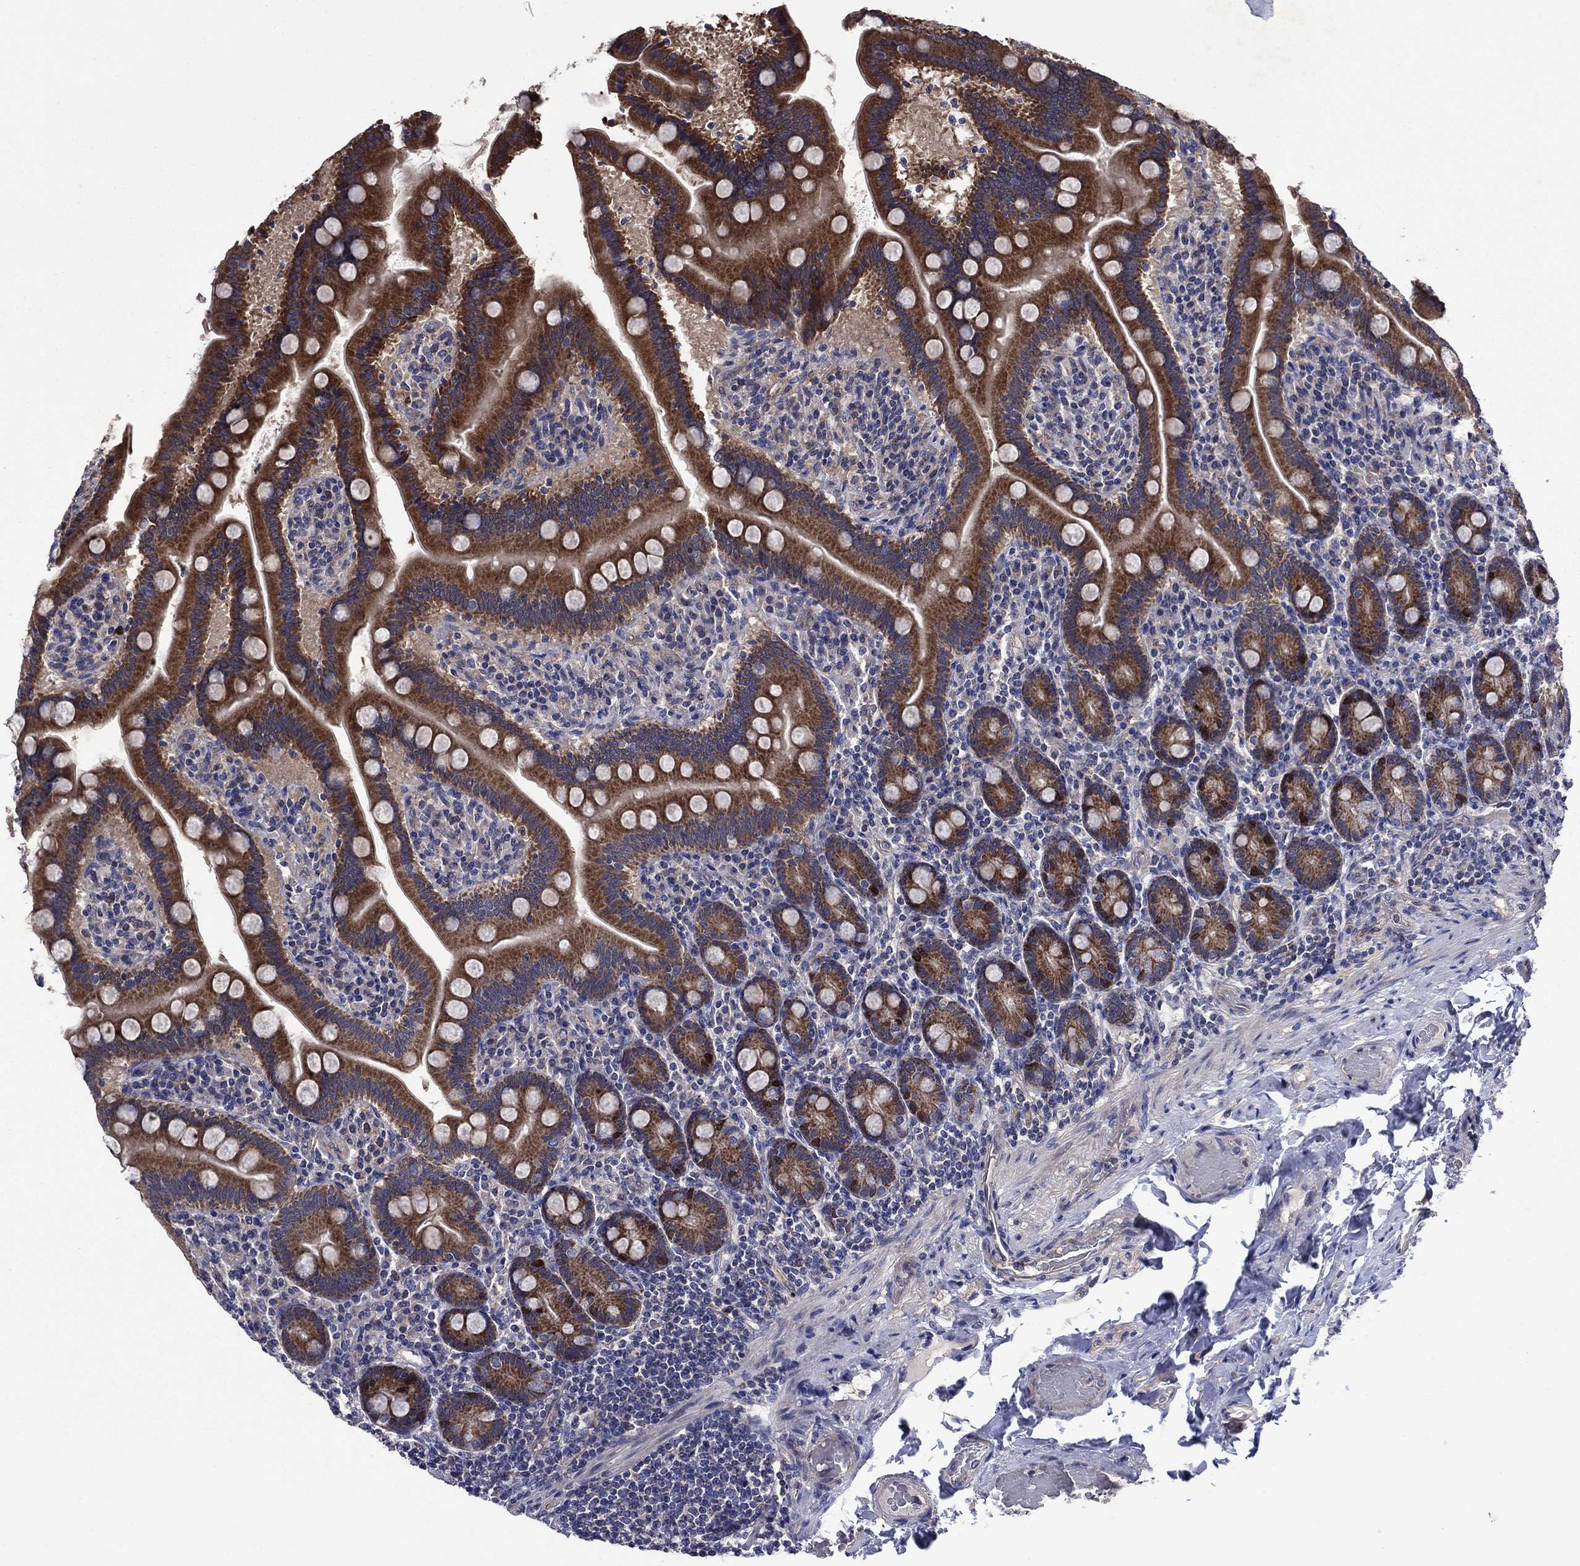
{"staining": {"intensity": "strong", "quantity": "25%-75%", "location": "cytoplasmic/membranous,nuclear"}, "tissue": "small intestine", "cell_type": "Glandular cells", "image_type": "normal", "snomed": [{"axis": "morphology", "description": "Normal tissue, NOS"}, {"axis": "topography", "description": "Small intestine"}], "caption": "Immunohistochemistry (IHC) (DAB (3,3'-diaminobenzidine)) staining of benign small intestine exhibits strong cytoplasmic/membranous,nuclear protein expression in about 25%-75% of glandular cells.", "gene": "KIF22", "patient": {"sex": "male", "age": 66}}